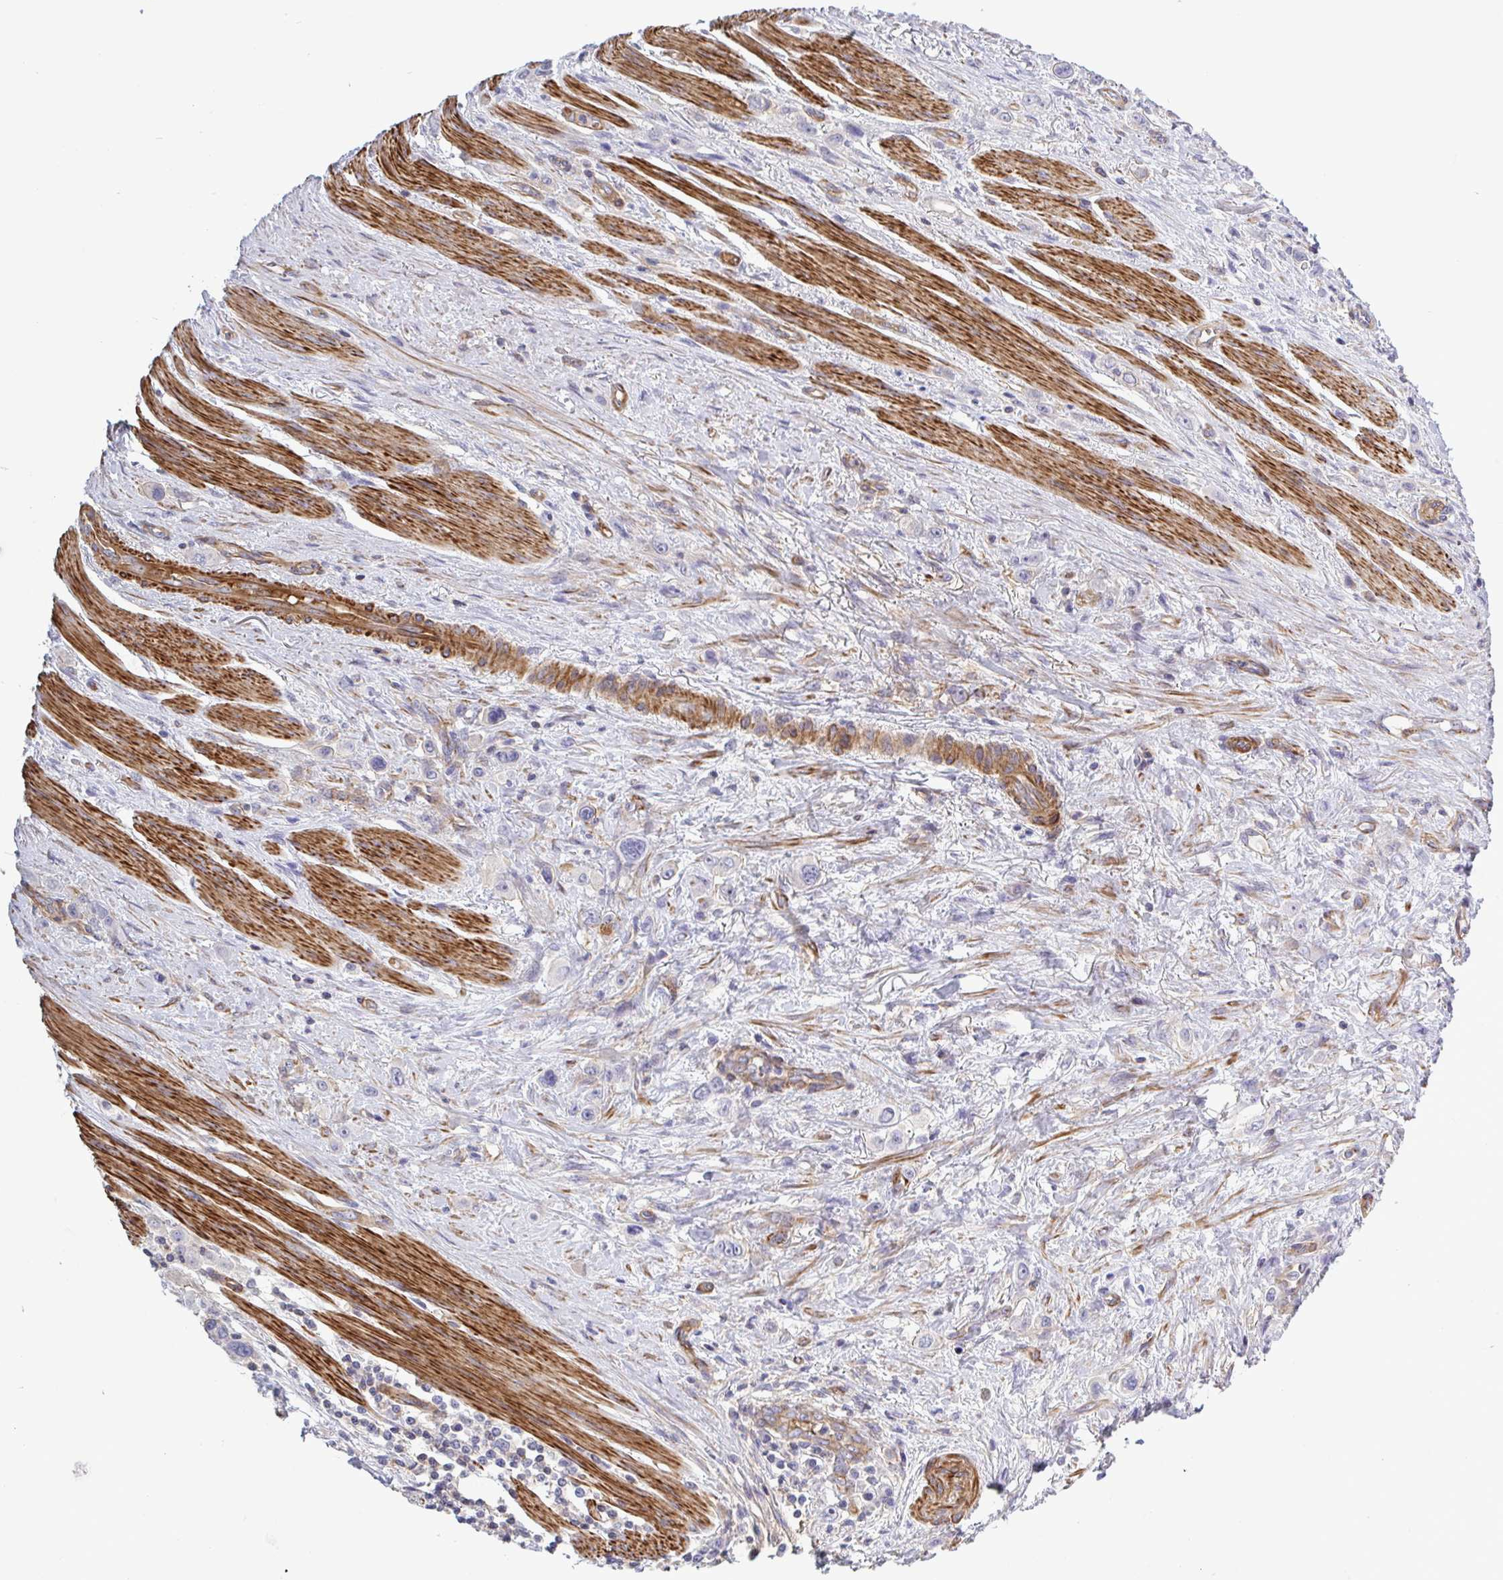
{"staining": {"intensity": "negative", "quantity": "none", "location": "none"}, "tissue": "stomach cancer", "cell_type": "Tumor cells", "image_type": "cancer", "snomed": [{"axis": "morphology", "description": "Adenocarcinoma, NOS"}, {"axis": "topography", "description": "Stomach, upper"}], "caption": "This is an immunohistochemistry (IHC) histopathology image of stomach cancer. There is no staining in tumor cells.", "gene": "SHISA7", "patient": {"sex": "male", "age": 75}}